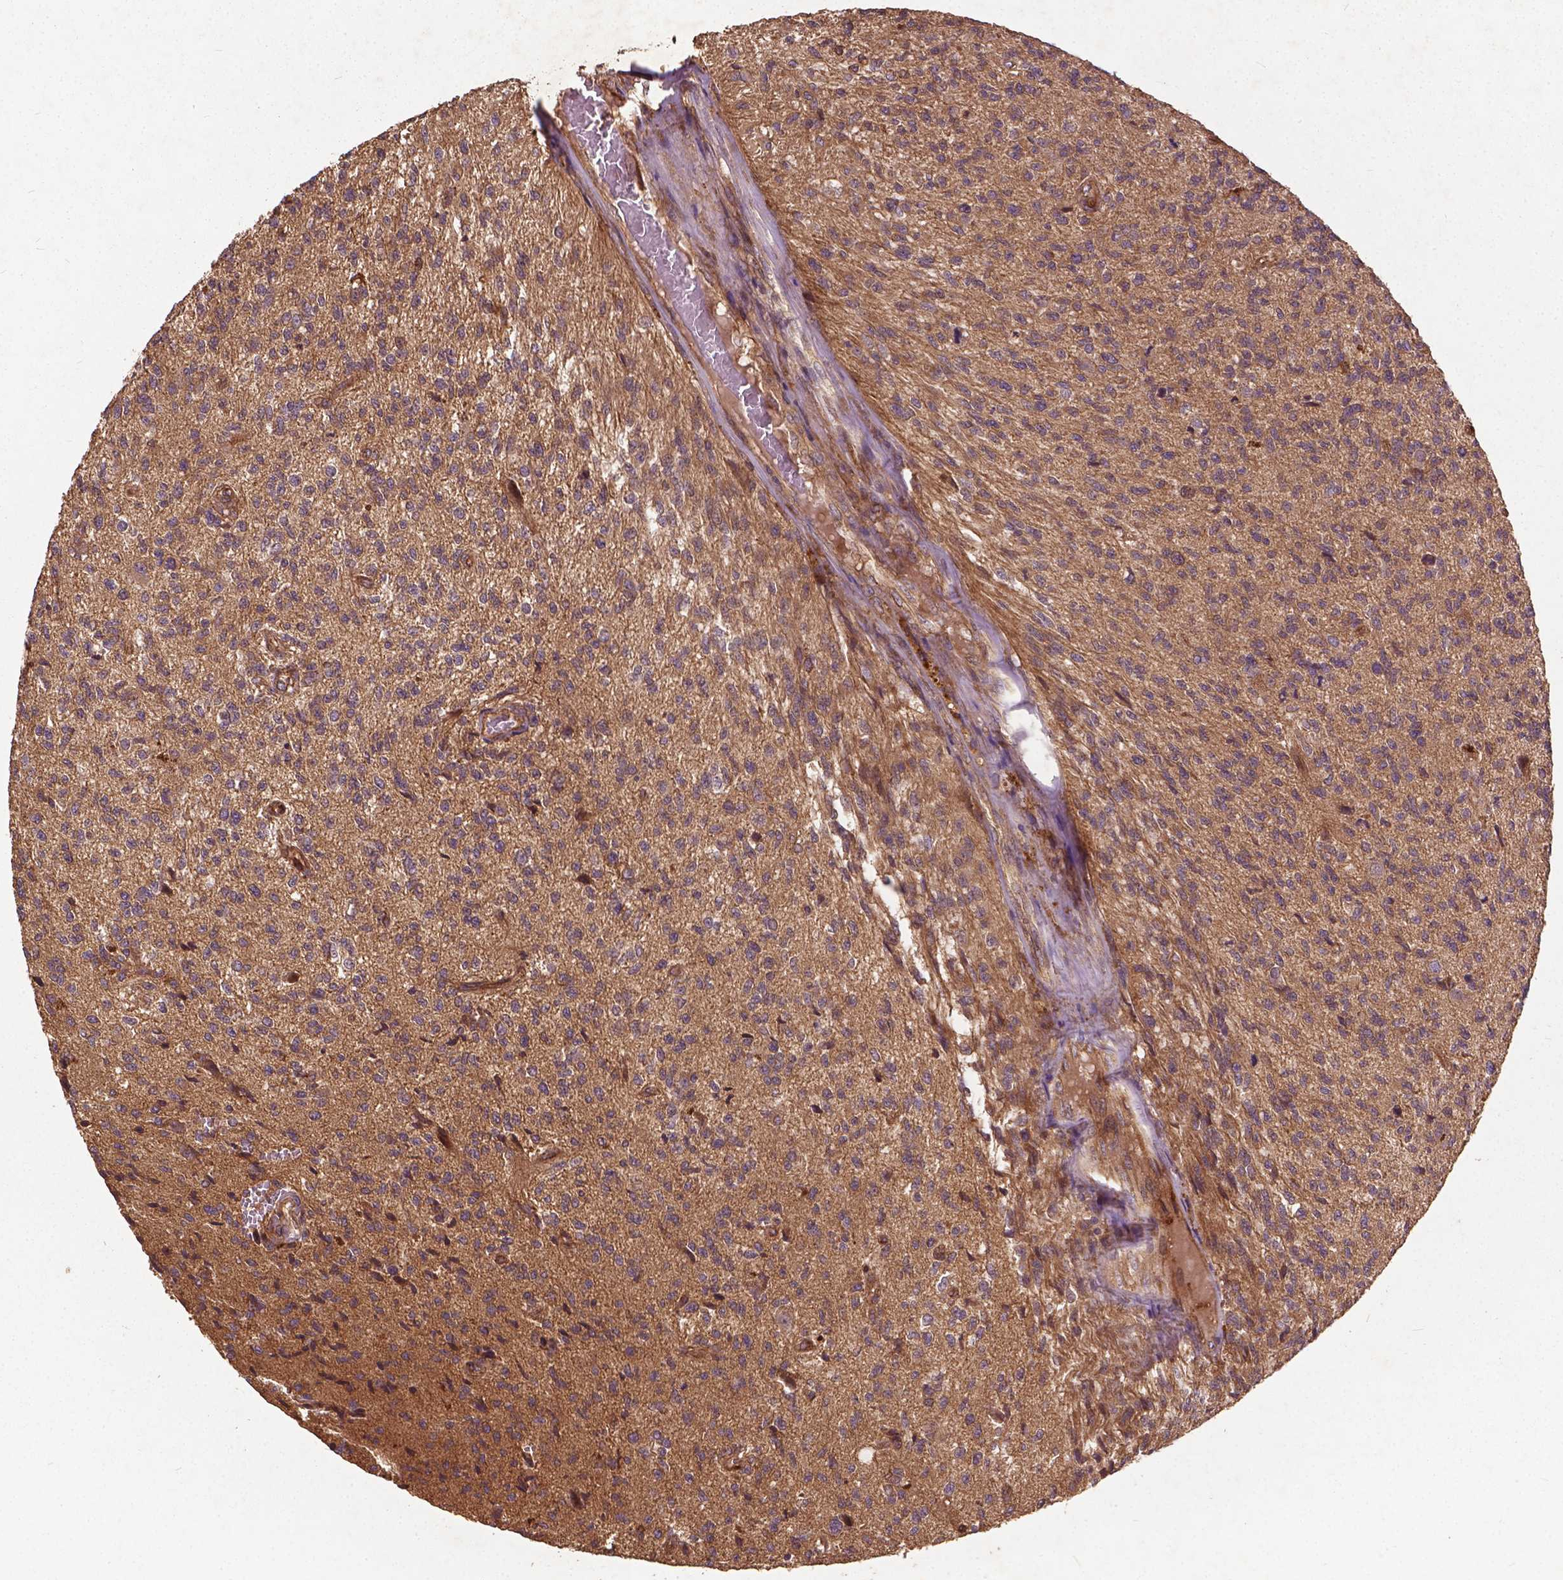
{"staining": {"intensity": "weak", "quantity": ">75%", "location": "cytoplasmic/membranous"}, "tissue": "glioma", "cell_type": "Tumor cells", "image_type": "cancer", "snomed": [{"axis": "morphology", "description": "Glioma, malignant, High grade"}, {"axis": "topography", "description": "Brain"}], "caption": "Protein staining exhibits weak cytoplasmic/membranous staining in about >75% of tumor cells in glioma.", "gene": "UBXN2A", "patient": {"sex": "male", "age": 56}}